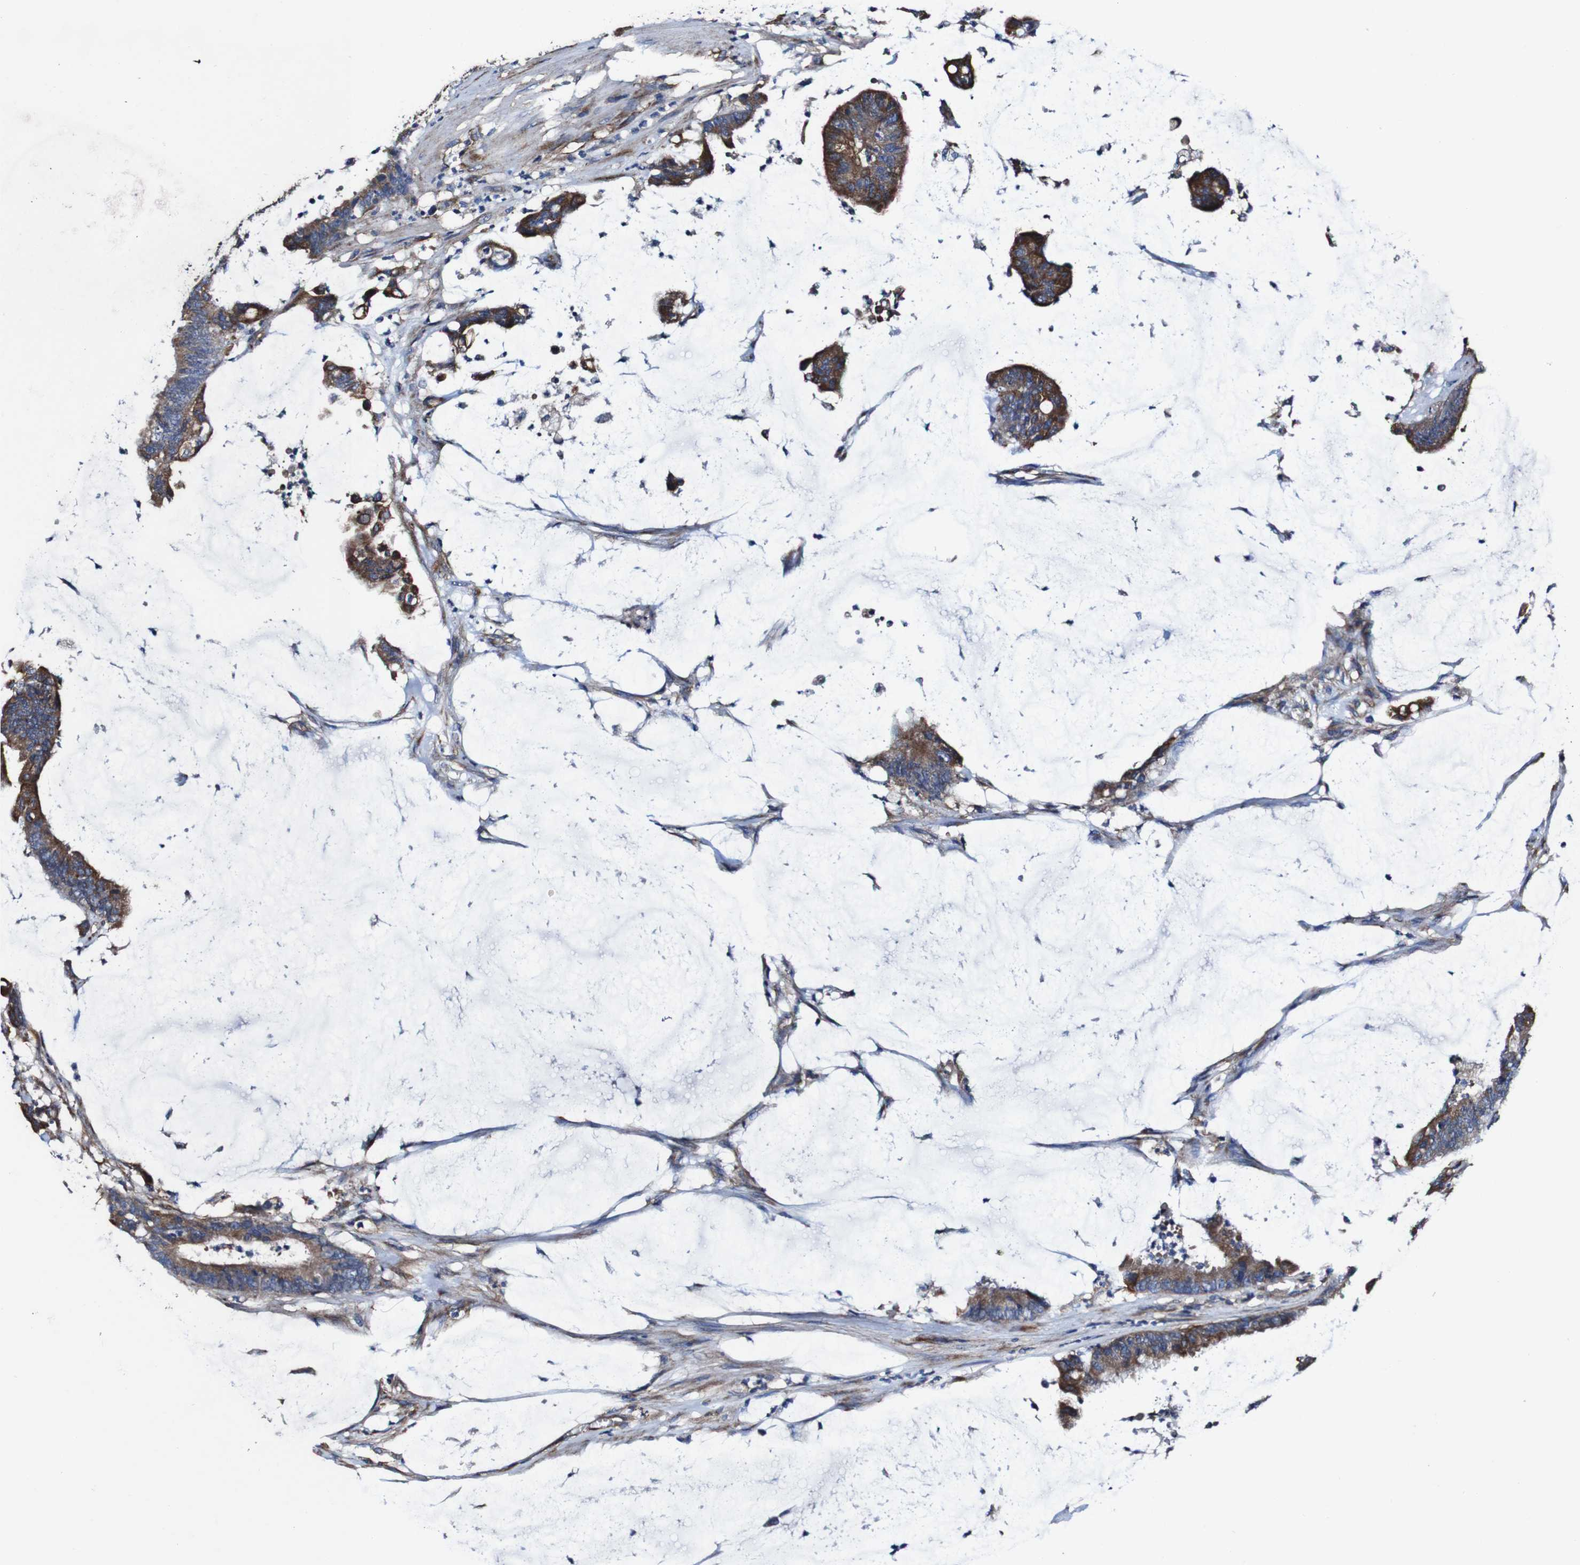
{"staining": {"intensity": "strong", "quantity": ">75%", "location": "cytoplasmic/membranous"}, "tissue": "colorectal cancer", "cell_type": "Tumor cells", "image_type": "cancer", "snomed": [{"axis": "morphology", "description": "Adenocarcinoma, NOS"}, {"axis": "topography", "description": "Rectum"}], "caption": "Tumor cells reveal strong cytoplasmic/membranous positivity in about >75% of cells in colorectal adenocarcinoma. (IHC, brightfield microscopy, high magnification).", "gene": "CSF1R", "patient": {"sex": "female", "age": 66}}